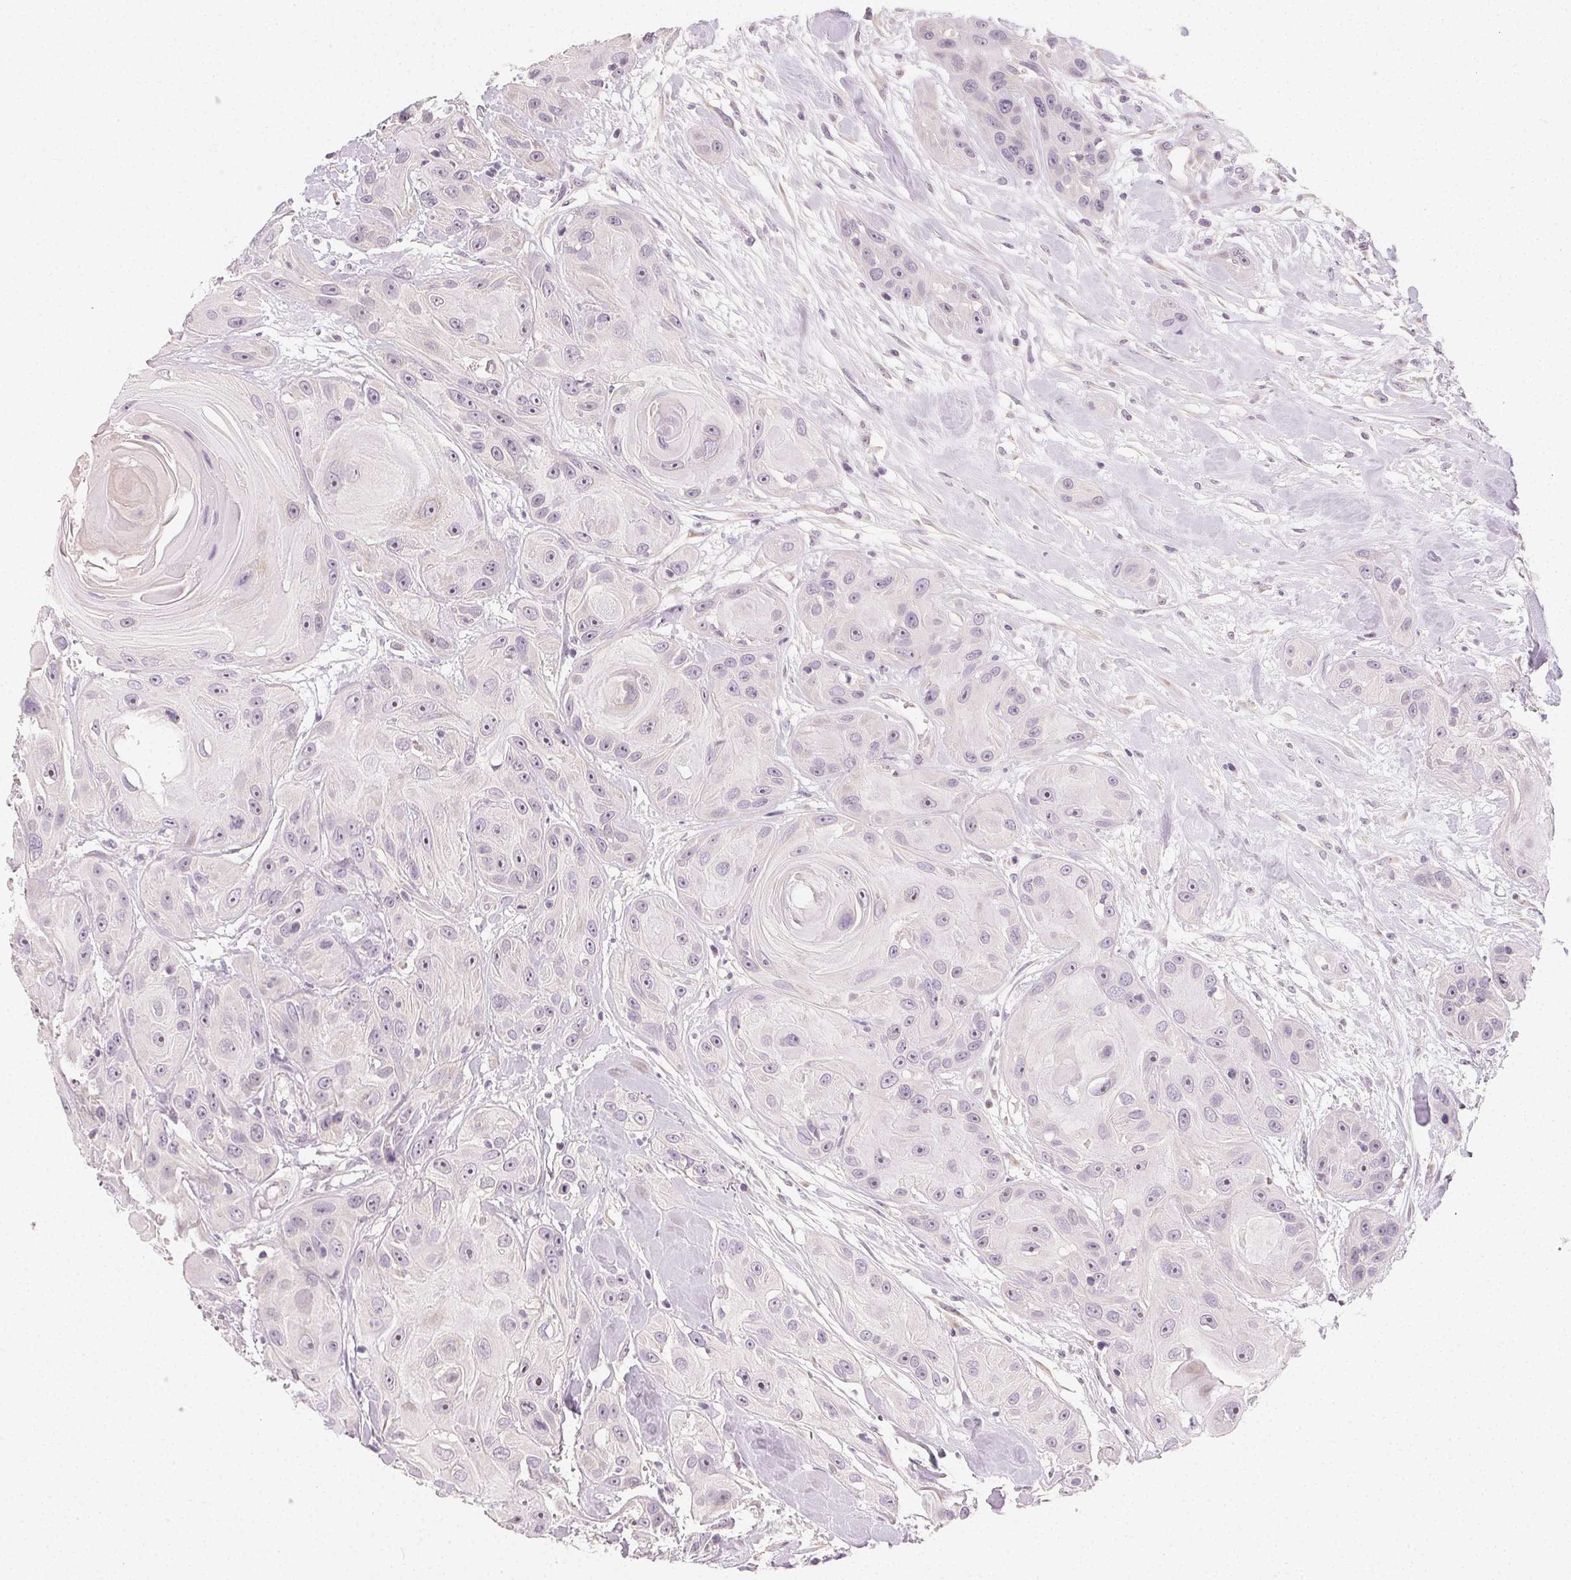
{"staining": {"intensity": "negative", "quantity": "none", "location": "none"}, "tissue": "head and neck cancer", "cell_type": "Tumor cells", "image_type": "cancer", "snomed": [{"axis": "morphology", "description": "Squamous cell carcinoma, NOS"}, {"axis": "topography", "description": "Oral tissue"}, {"axis": "topography", "description": "Head-Neck"}], "caption": "DAB (3,3'-diaminobenzidine) immunohistochemical staining of human squamous cell carcinoma (head and neck) shows no significant staining in tumor cells.", "gene": "MYBL1", "patient": {"sex": "male", "age": 77}}